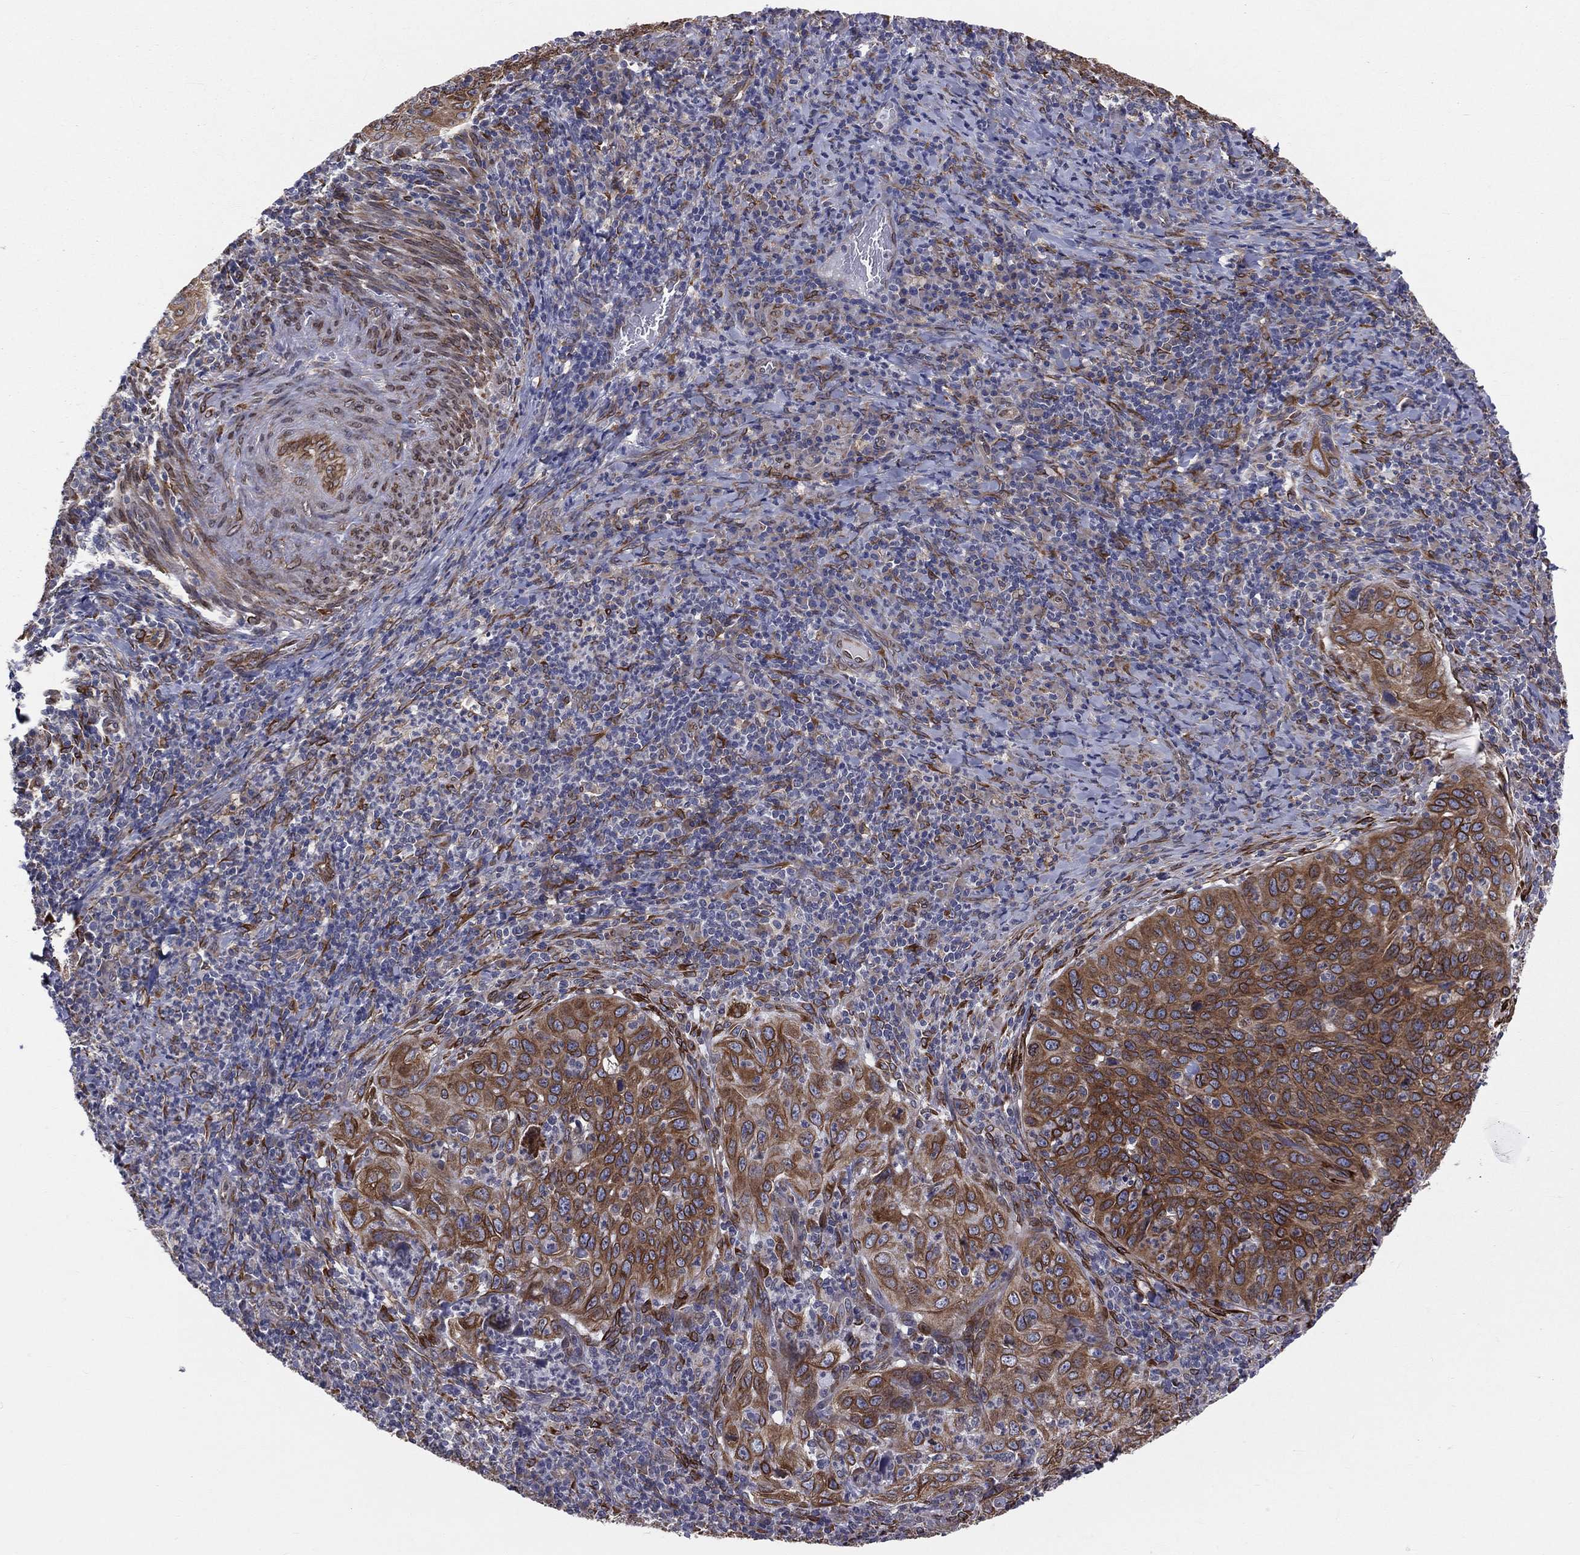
{"staining": {"intensity": "strong", "quantity": ">75%", "location": "cytoplasmic/membranous"}, "tissue": "cervical cancer", "cell_type": "Tumor cells", "image_type": "cancer", "snomed": [{"axis": "morphology", "description": "Squamous cell carcinoma, NOS"}, {"axis": "topography", "description": "Cervix"}], "caption": "A high amount of strong cytoplasmic/membranous positivity is appreciated in about >75% of tumor cells in squamous cell carcinoma (cervical) tissue.", "gene": "PGRMC1", "patient": {"sex": "female", "age": 26}}